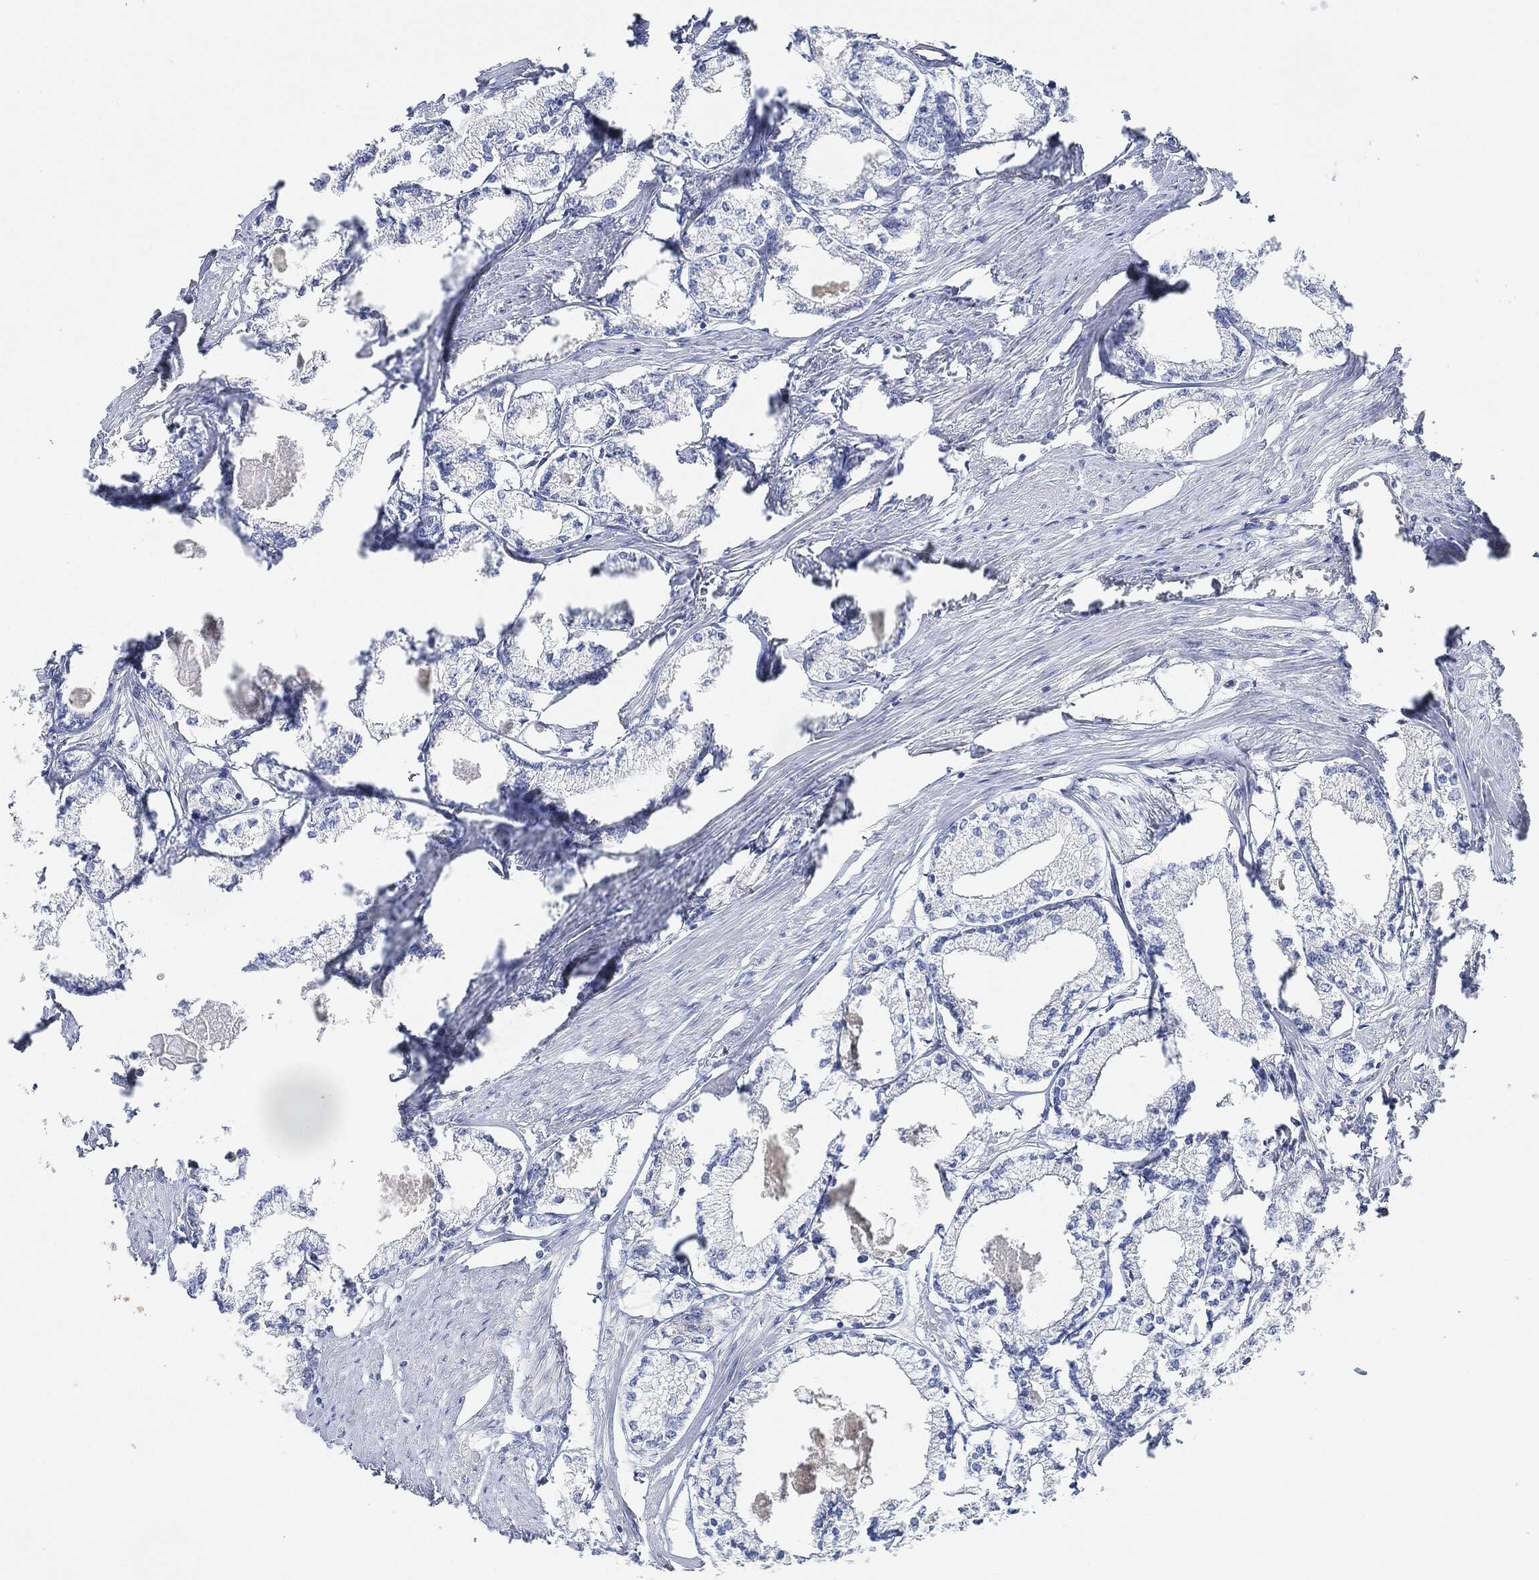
{"staining": {"intensity": "negative", "quantity": "none", "location": "none"}, "tissue": "prostate cancer", "cell_type": "Tumor cells", "image_type": "cancer", "snomed": [{"axis": "morphology", "description": "Adenocarcinoma, NOS"}, {"axis": "topography", "description": "Prostate"}], "caption": "Prostate adenocarcinoma was stained to show a protein in brown. There is no significant expression in tumor cells. (Brightfield microscopy of DAB IHC at high magnification).", "gene": "THSD1", "patient": {"sex": "male", "age": 56}}